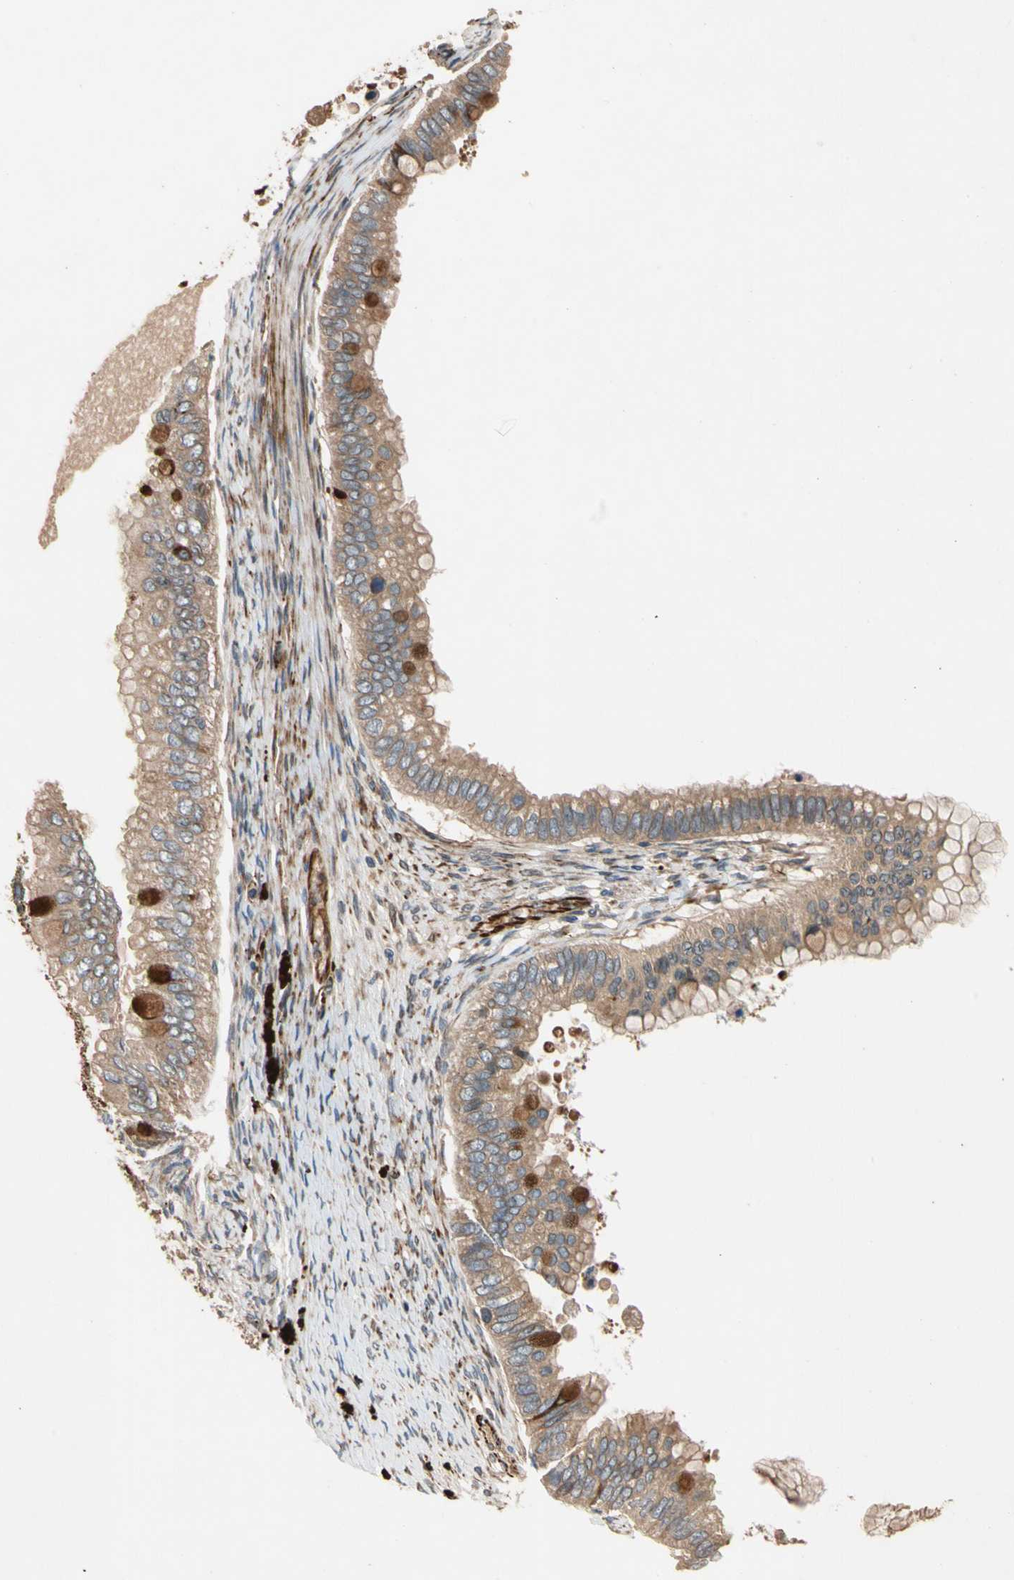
{"staining": {"intensity": "moderate", "quantity": ">75%", "location": "cytoplasmic/membranous"}, "tissue": "ovarian cancer", "cell_type": "Tumor cells", "image_type": "cancer", "snomed": [{"axis": "morphology", "description": "Cystadenocarcinoma, mucinous, NOS"}, {"axis": "topography", "description": "Ovary"}], "caption": "Mucinous cystadenocarcinoma (ovarian) stained for a protein exhibits moderate cytoplasmic/membranous positivity in tumor cells.", "gene": "FGD6", "patient": {"sex": "female", "age": 80}}